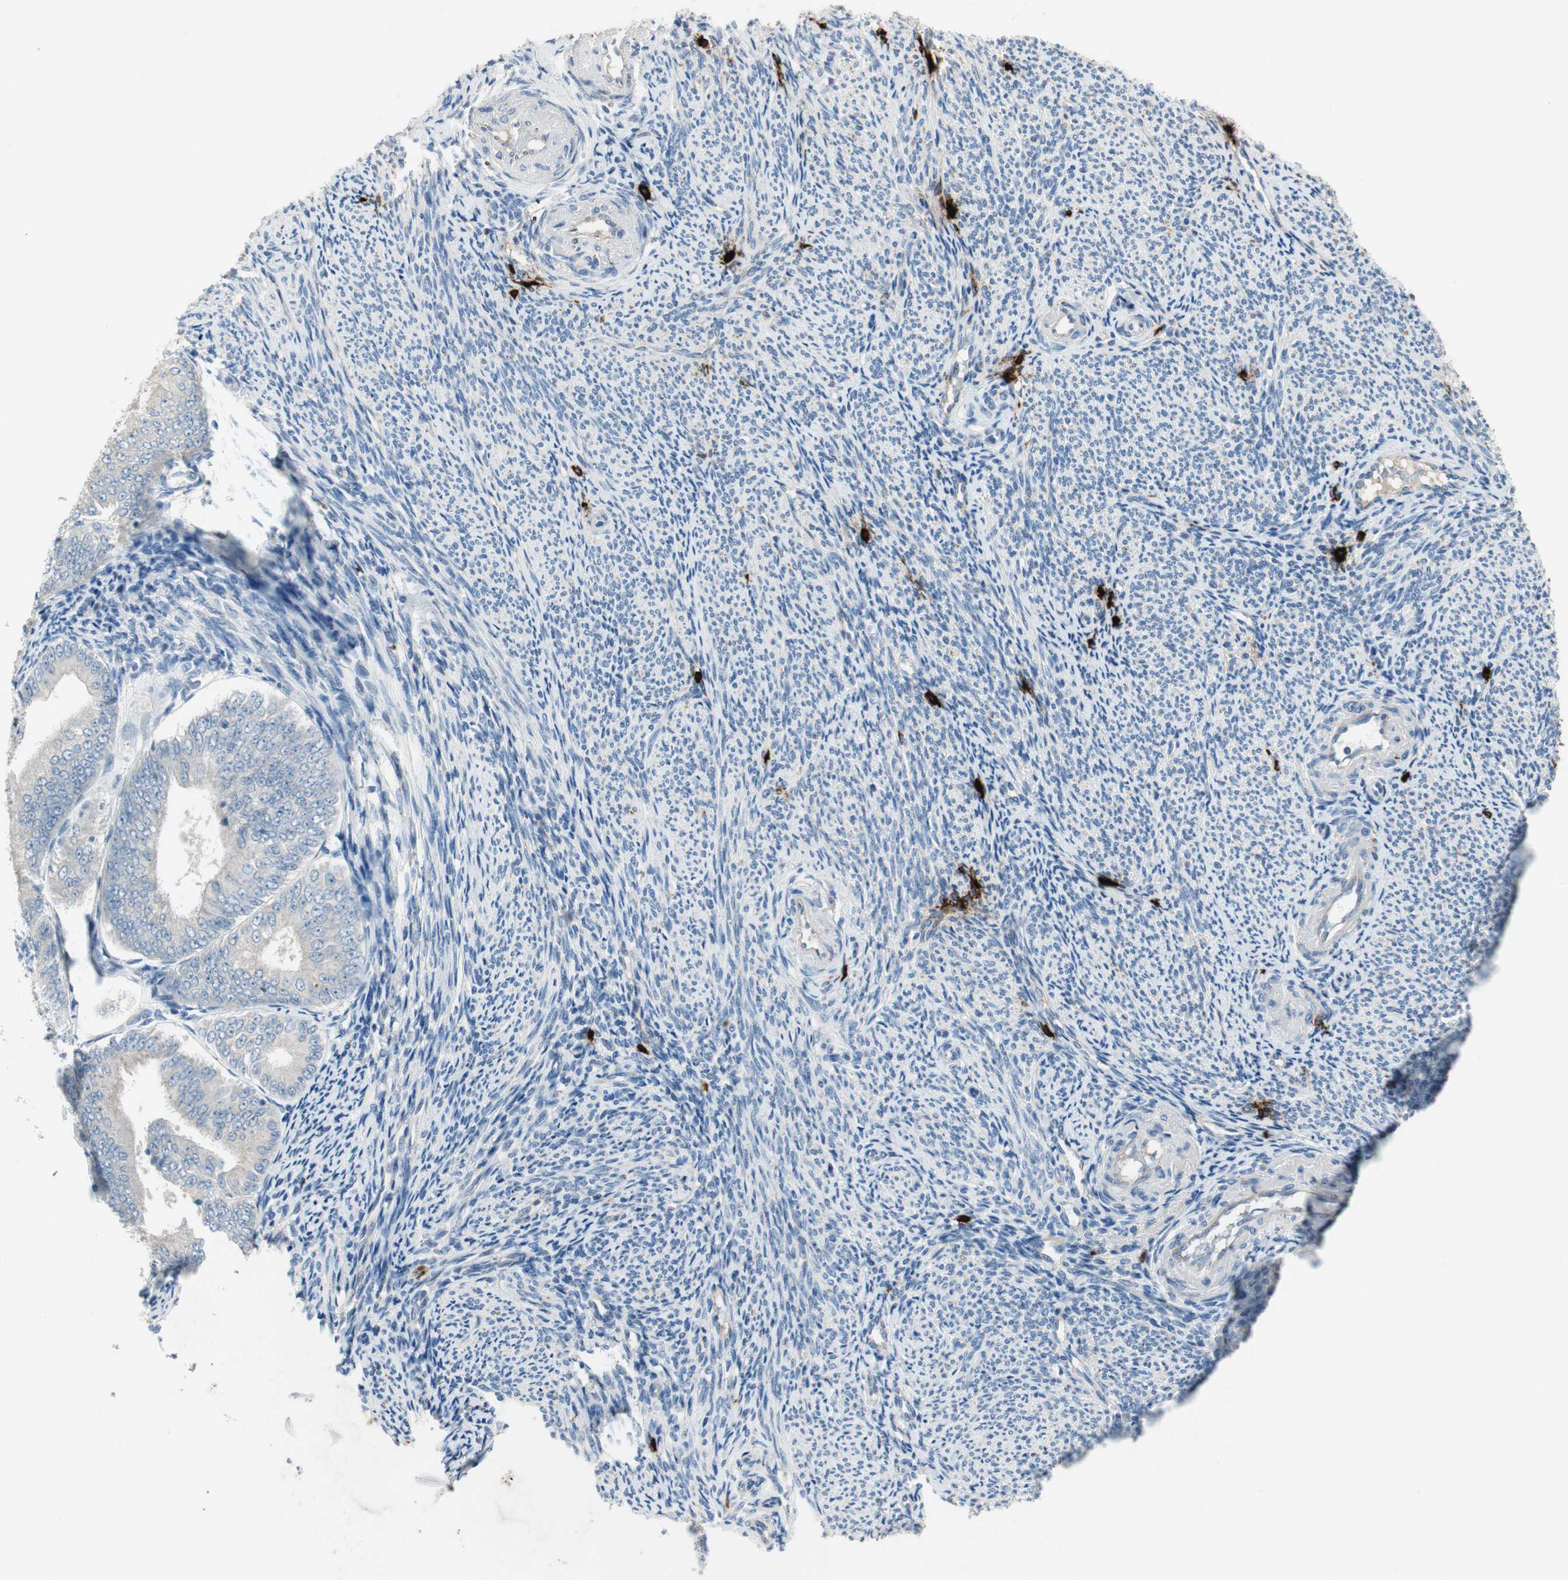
{"staining": {"intensity": "negative", "quantity": "none", "location": "none"}, "tissue": "endometrial cancer", "cell_type": "Tumor cells", "image_type": "cancer", "snomed": [{"axis": "morphology", "description": "Adenocarcinoma, NOS"}, {"axis": "topography", "description": "Endometrium"}], "caption": "A high-resolution photomicrograph shows immunohistochemistry (IHC) staining of endometrial adenocarcinoma, which displays no significant expression in tumor cells.", "gene": "CPA3", "patient": {"sex": "female", "age": 63}}